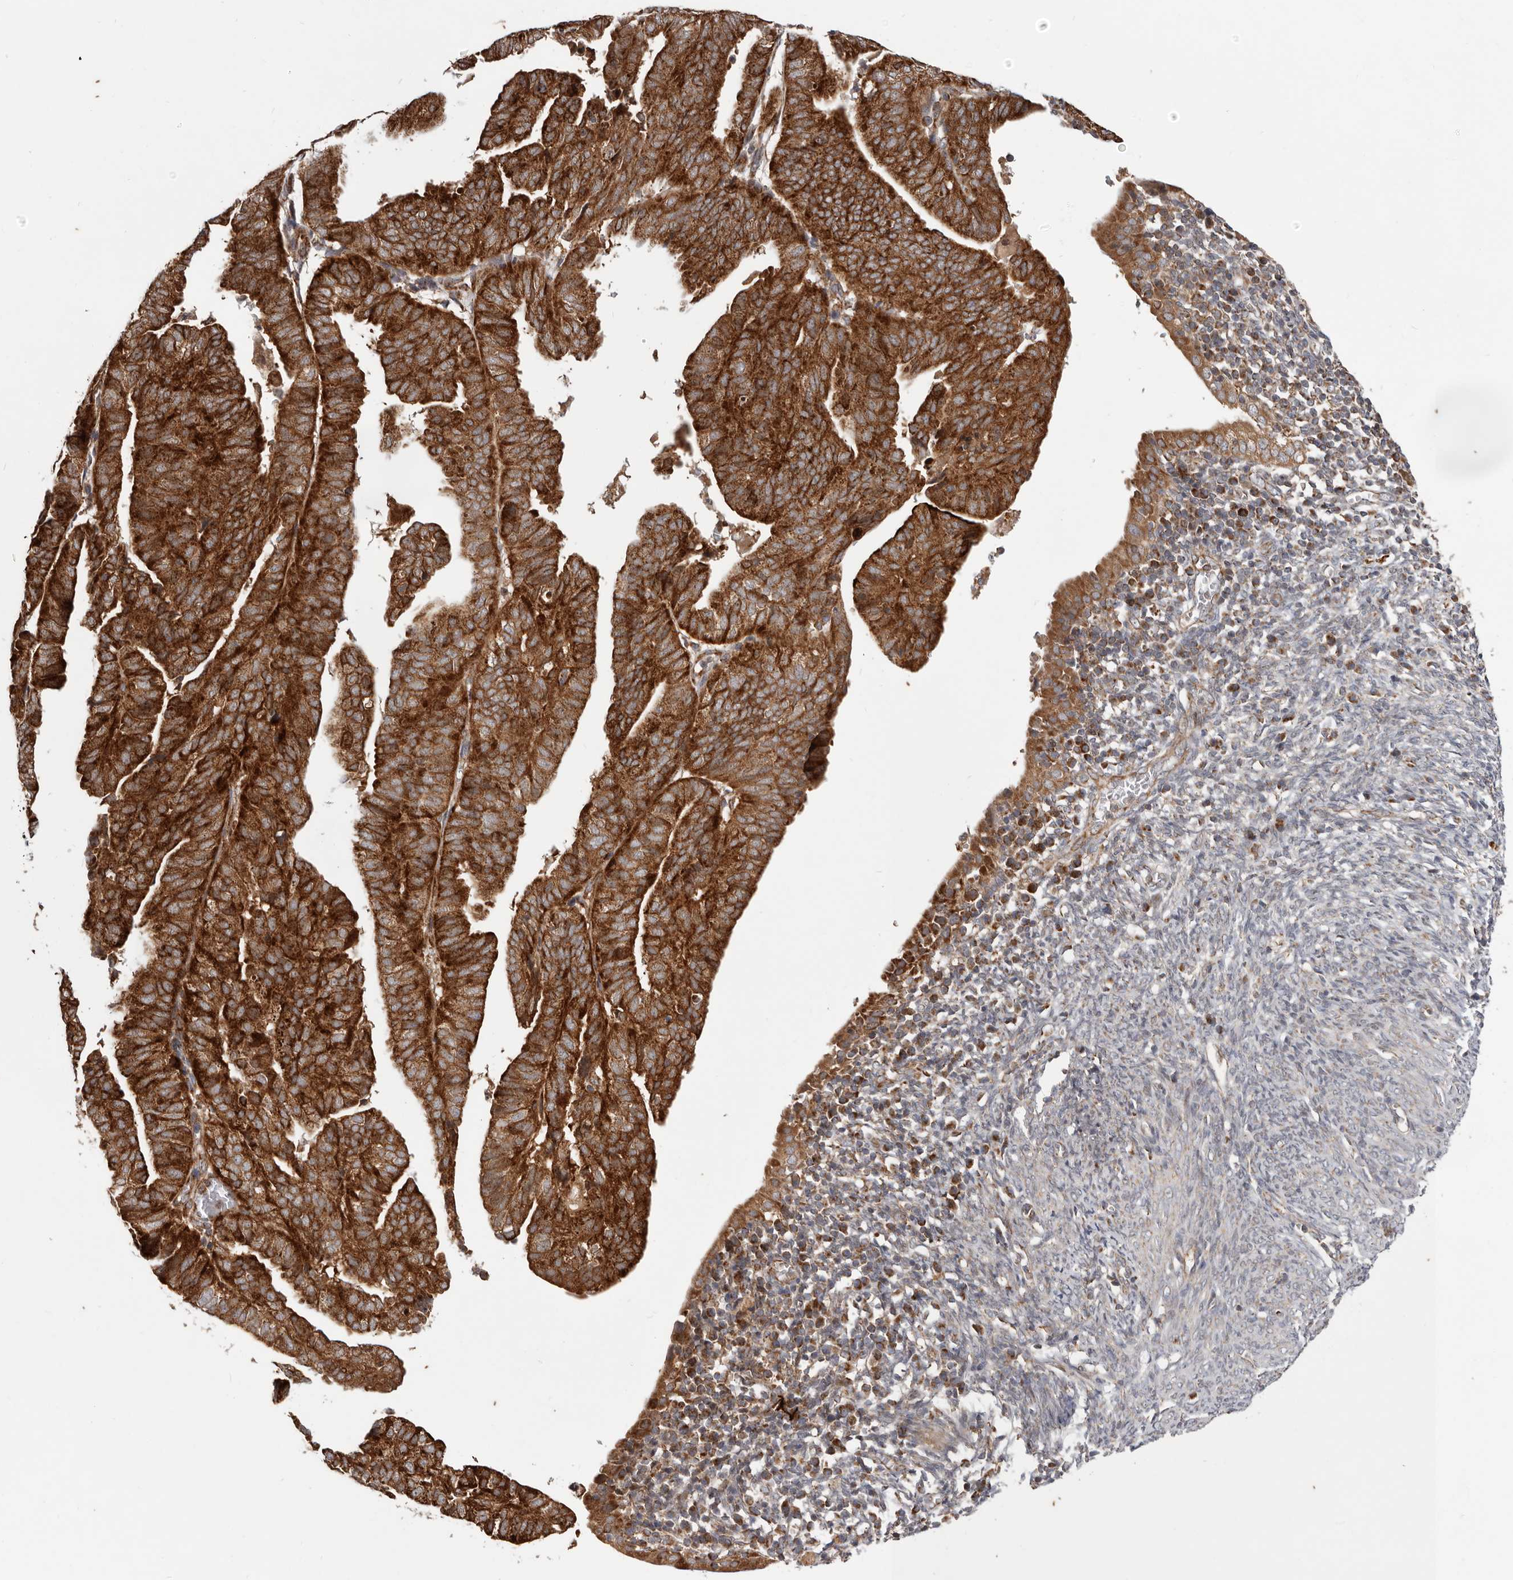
{"staining": {"intensity": "strong", "quantity": ">75%", "location": "cytoplasmic/membranous"}, "tissue": "endometrial cancer", "cell_type": "Tumor cells", "image_type": "cancer", "snomed": [{"axis": "morphology", "description": "Adenocarcinoma, NOS"}, {"axis": "topography", "description": "Uterus"}], "caption": "Protein staining displays strong cytoplasmic/membranous expression in approximately >75% of tumor cells in endometrial adenocarcinoma. The staining was performed using DAB, with brown indicating positive protein expression. Nuclei are stained blue with hematoxylin.", "gene": "MRPS10", "patient": {"sex": "female", "age": 77}}